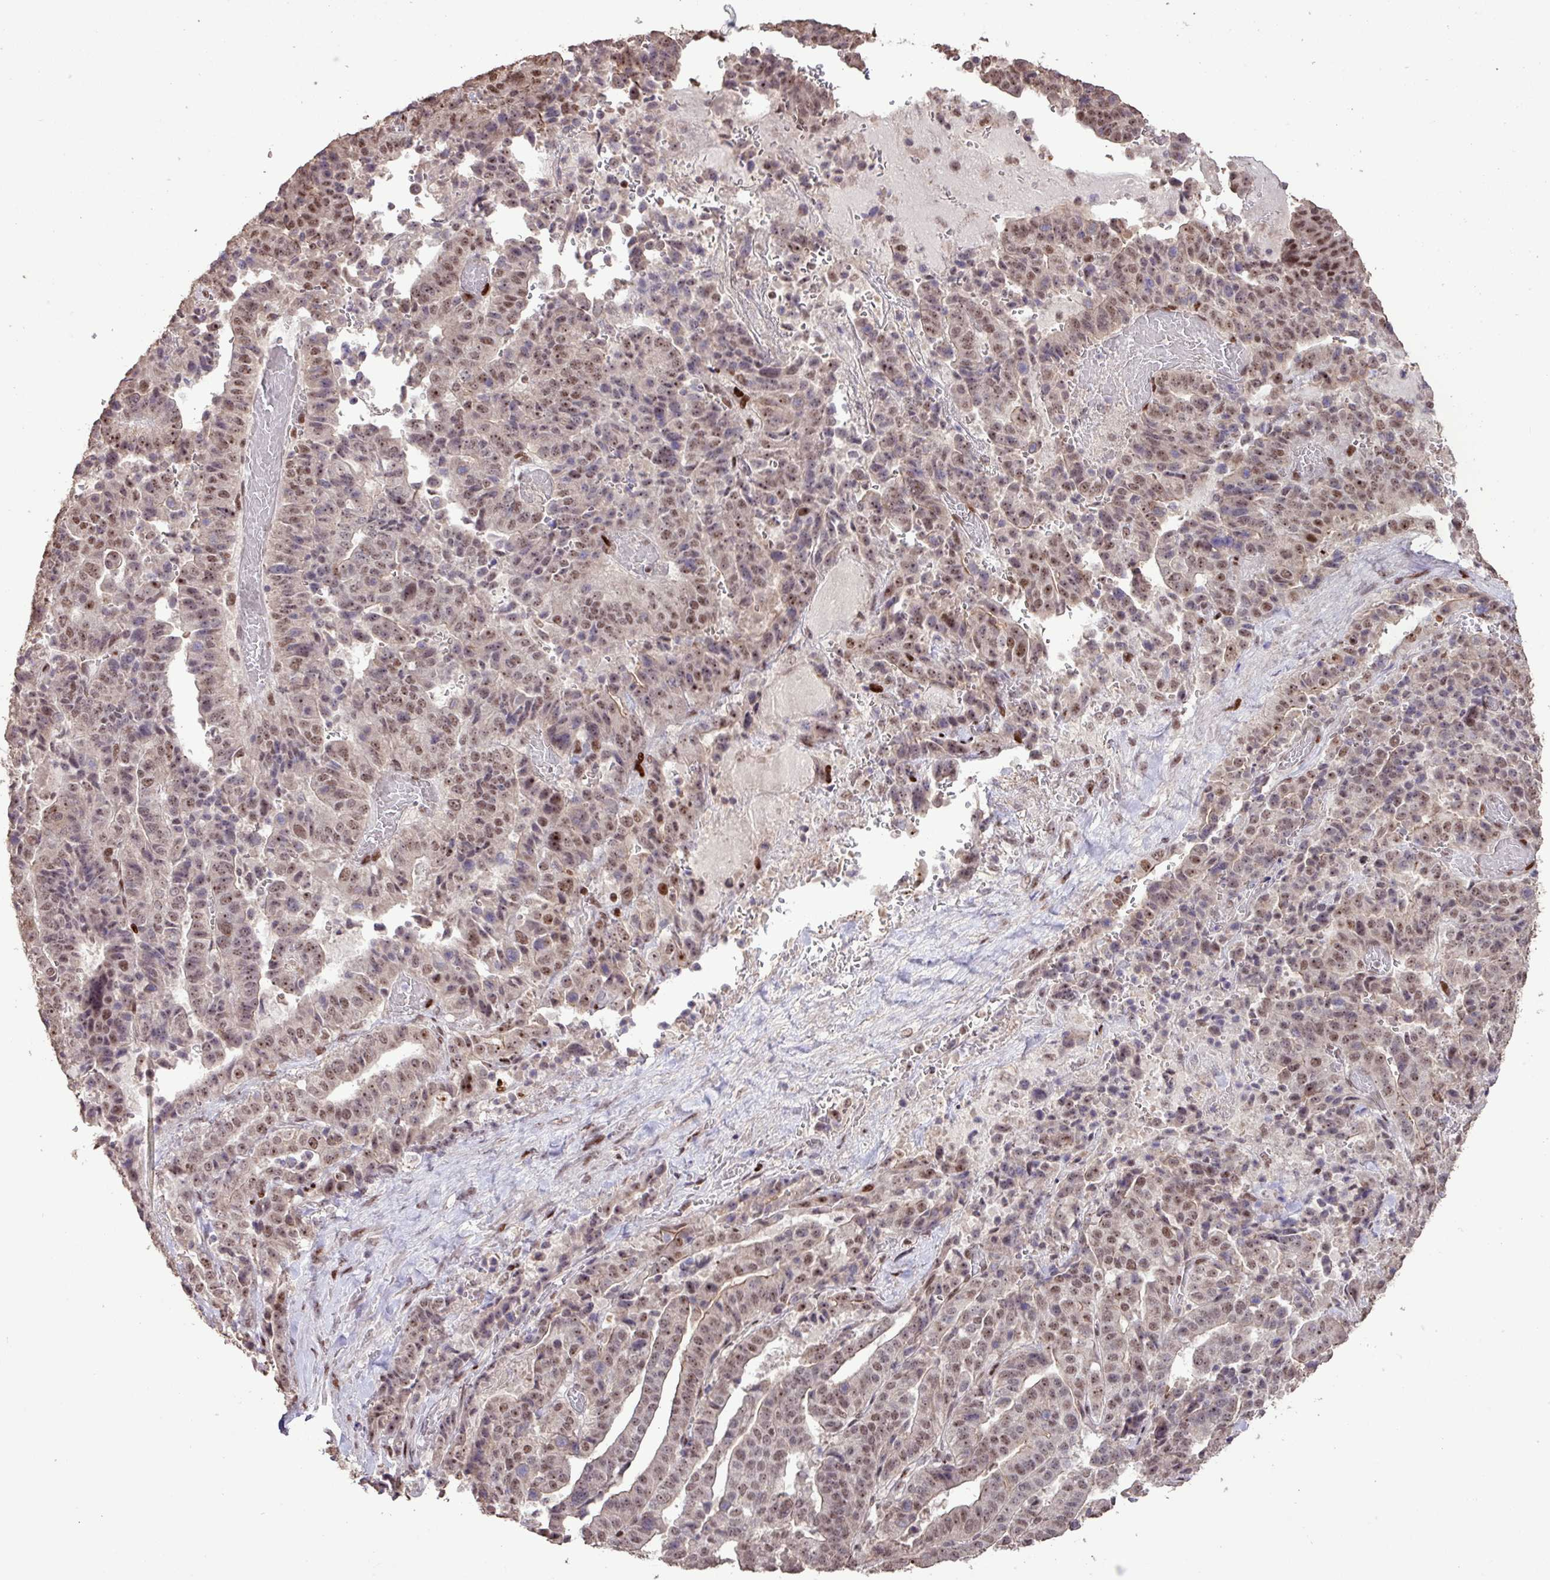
{"staining": {"intensity": "moderate", "quantity": "25%-75%", "location": "nuclear"}, "tissue": "stomach cancer", "cell_type": "Tumor cells", "image_type": "cancer", "snomed": [{"axis": "morphology", "description": "Adenocarcinoma, NOS"}, {"axis": "topography", "description": "Stomach"}], "caption": "Adenocarcinoma (stomach) tissue displays moderate nuclear staining in about 25%-75% of tumor cells (IHC, brightfield microscopy, high magnification).", "gene": "ZNF709", "patient": {"sex": "male", "age": 48}}